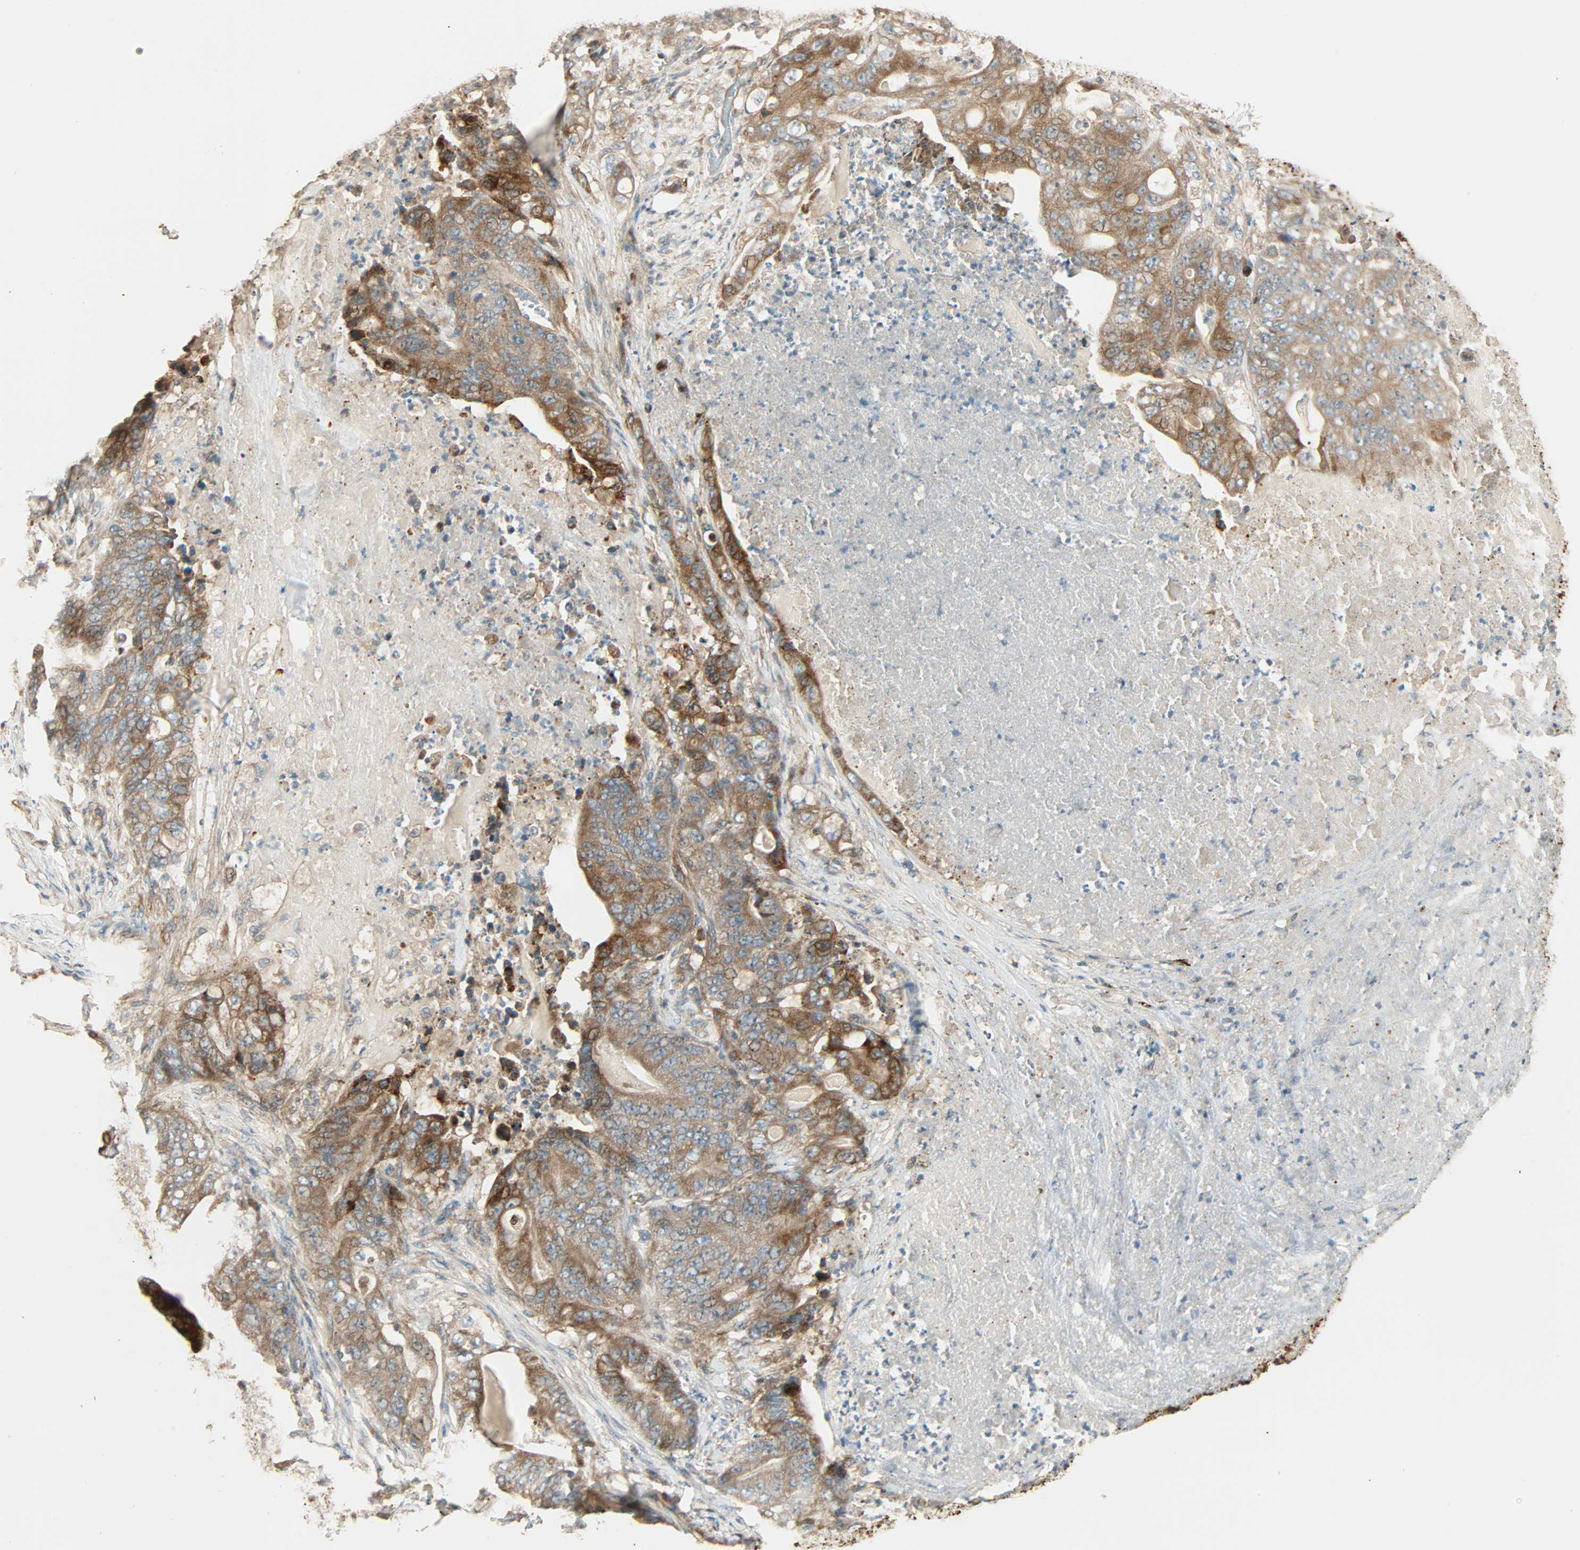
{"staining": {"intensity": "moderate", "quantity": ">75%", "location": "cytoplasmic/membranous"}, "tissue": "stomach cancer", "cell_type": "Tumor cells", "image_type": "cancer", "snomed": [{"axis": "morphology", "description": "Adenocarcinoma, NOS"}, {"axis": "topography", "description": "Stomach"}], "caption": "The histopathology image shows staining of stomach cancer (adenocarcinoma), revealing moderate cytoplasmic/membranous protein positivity (brown color) within tumor cells.", "gene": "GALK1", "patient": {"sex": "female", "age": 73}}